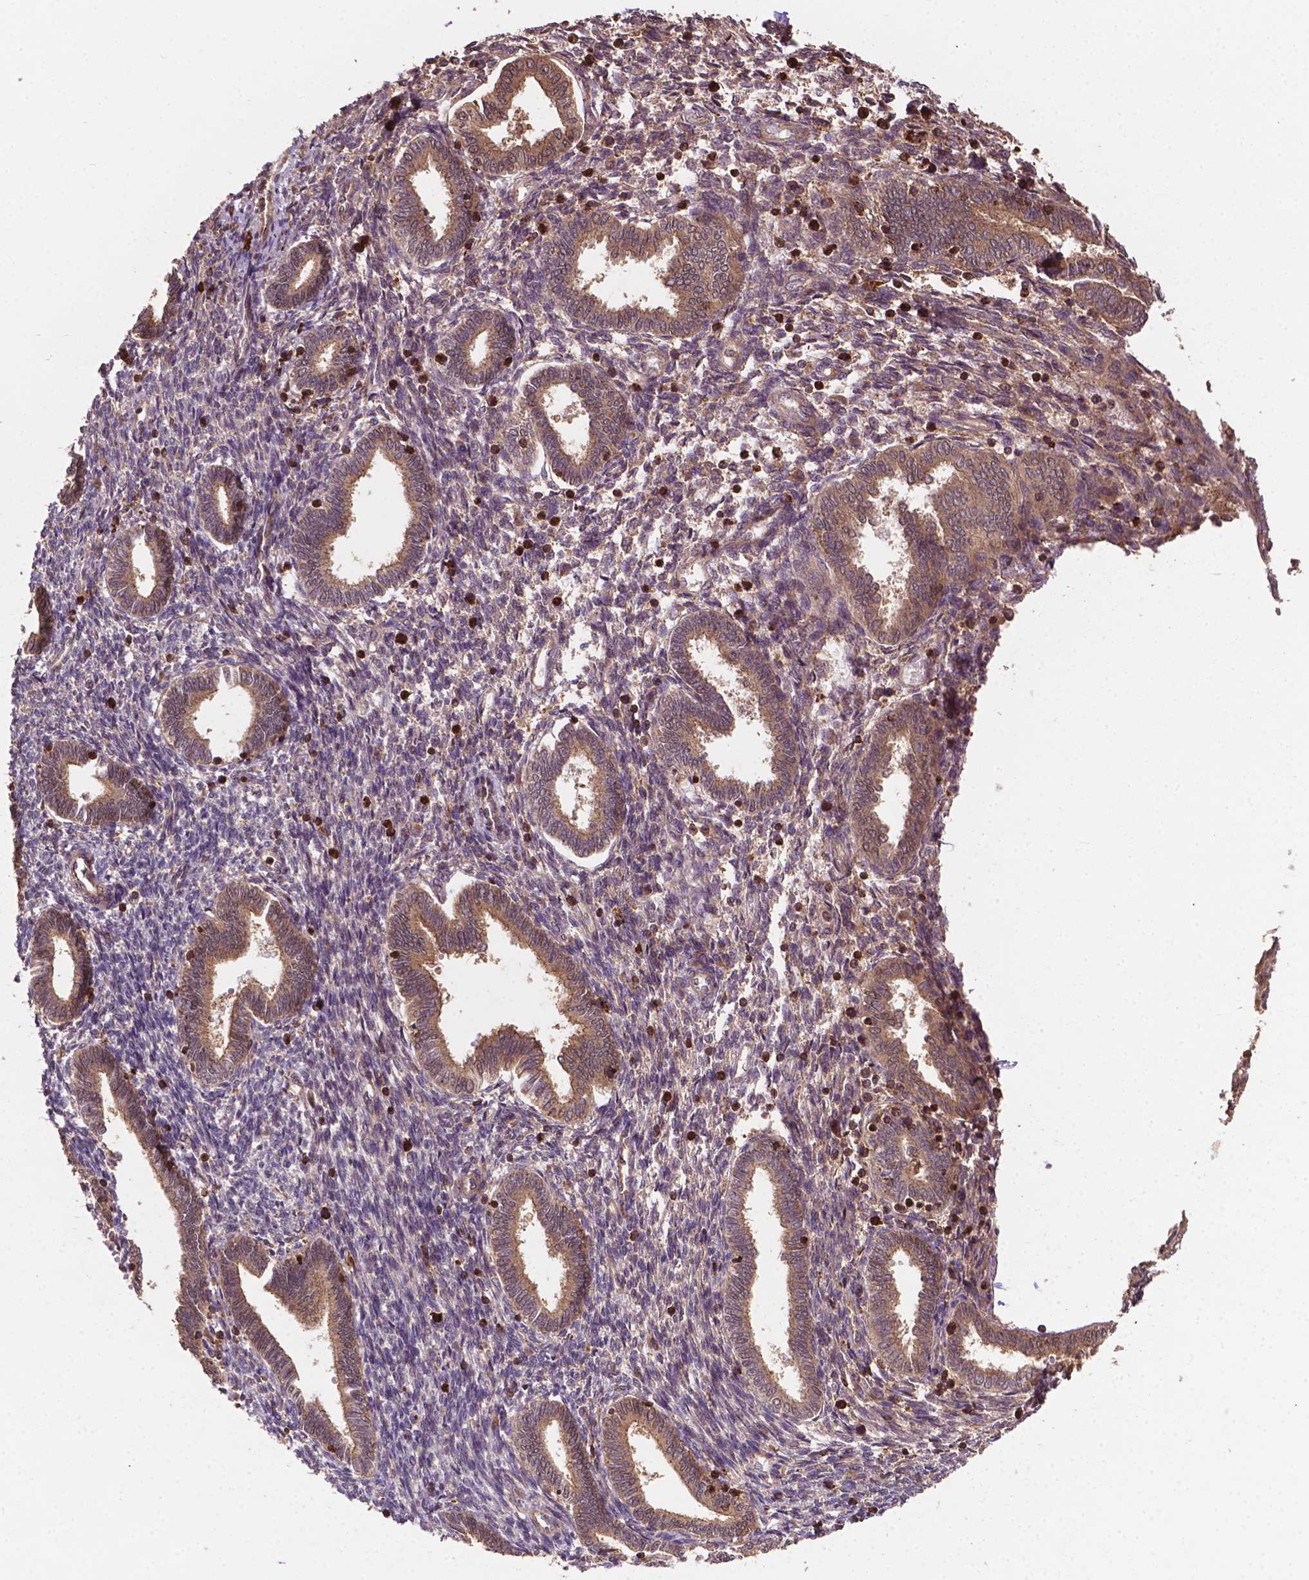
{"staining": {"intensity": "weak", "quantity": "<25%", "location": "cytoplasmic/membranous"}, "tissue": "endometrium", "cell_type": "Cells in endometrial stroma", "image_type": "normal", "snomed": [{"axis": "morphology", "description": "Normal tissue, NOS"}, {"axis": "topography", "description": "Endometrium"}], "caption": "Immunohistochemistry photomicrograph of normal endometrium: human endometrium stained with DAB exhibits no significant protein positivity in cells in endometrial stroma. (Stains: DAB (3,3'-diaminobenzidine) IHC with hematoxylin counter stain, Microscopy: brightfield microscopy at high magnification).", "gene": "ZMYND19", "patient": {"sex": "female", "age": 42}}